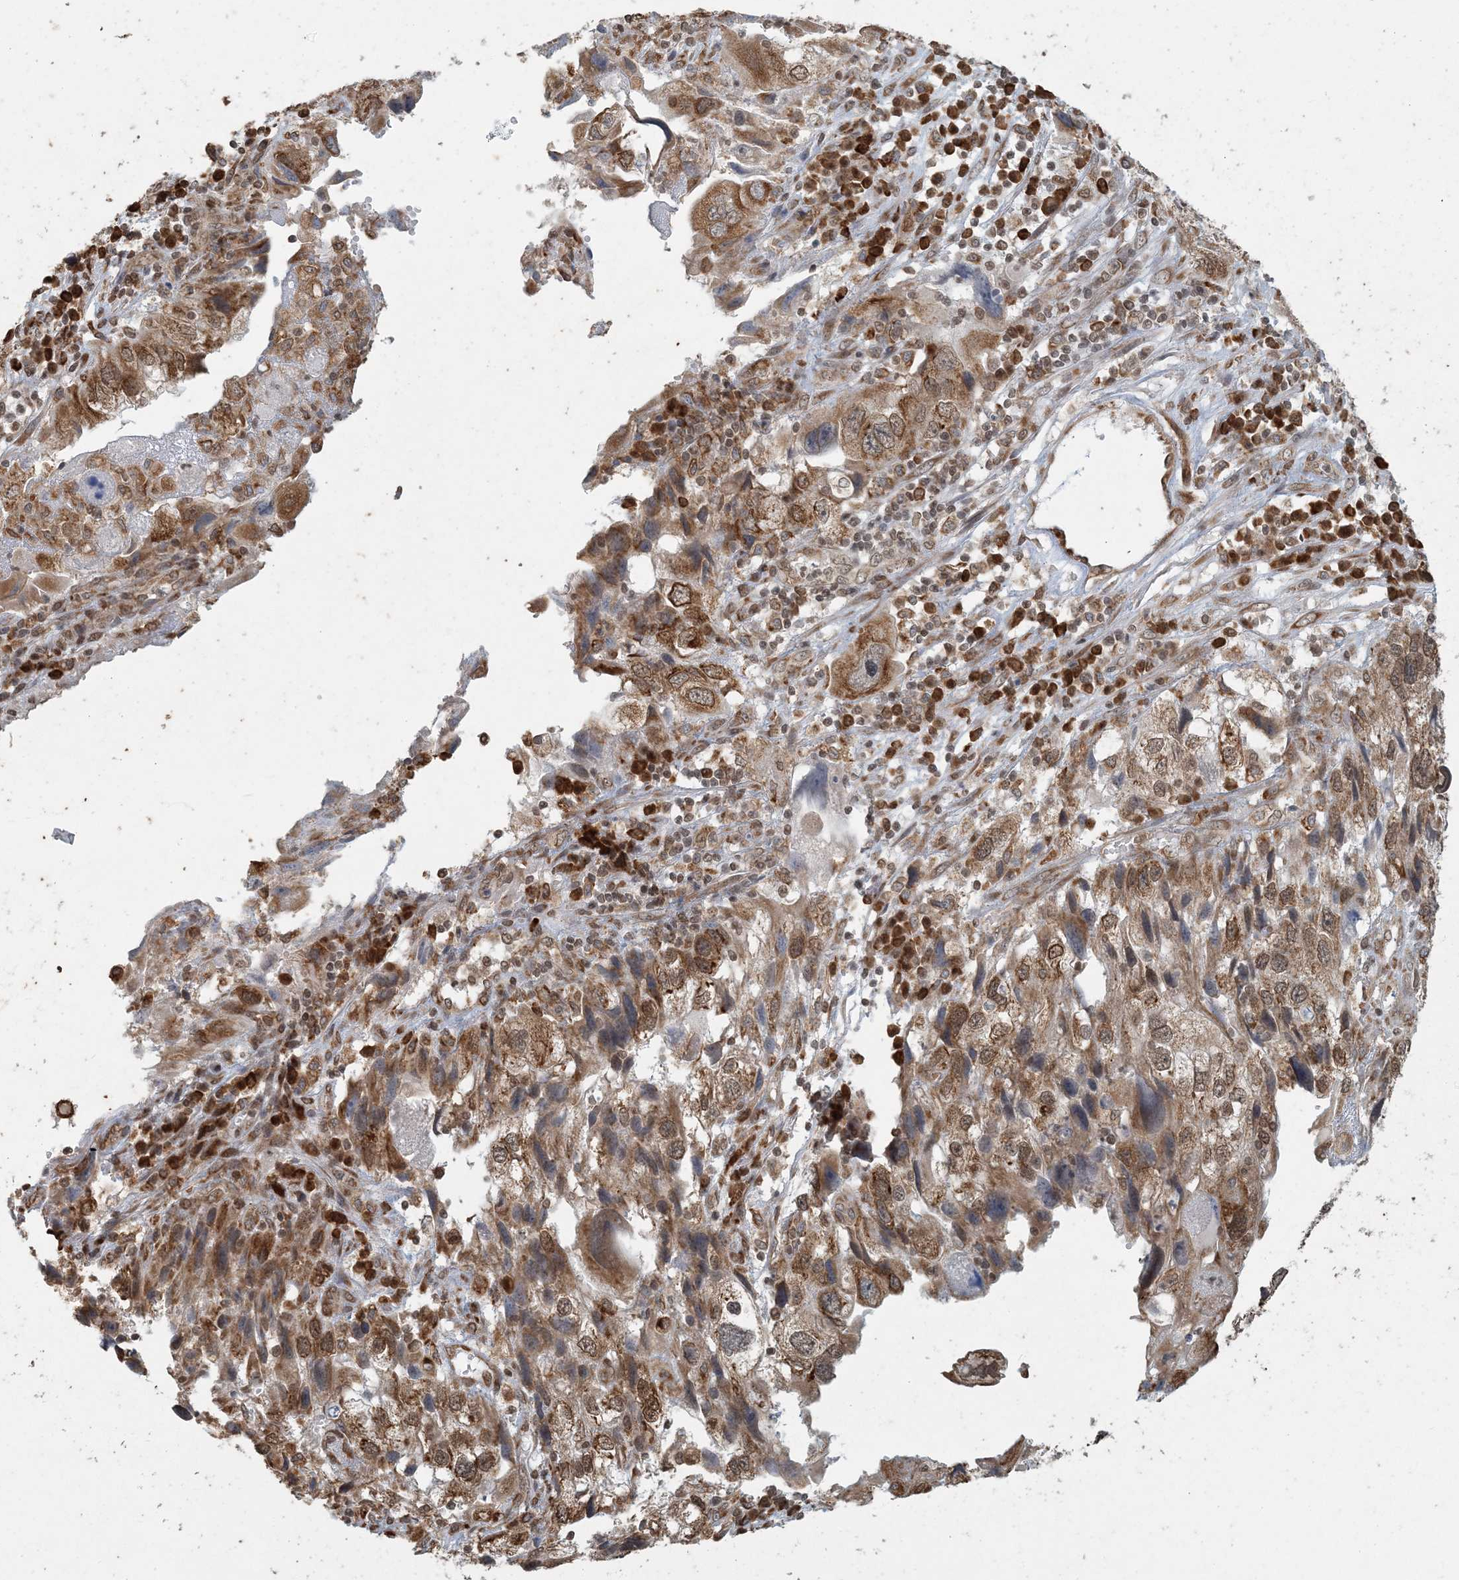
{"staining": {"intensity": "strong", "quantity": ">75%", "location": "cytoplasmic/membranous,nuclear"}, "tissue": "endometrial cancer", "cell_type": "Tumor cells", "image_type": "cancer", "snomed": [{"axis": "morphology", "description": "Adenocarcinoma, NOS"}, {"axis": "topography", "description": "Endometrium"}], "caption": "Immunohistochemical staining of adenocarcinoma (endometrial) displays high levels of strong cytoplasmic/membranous and nuclear protein staining in approximately >75% of tumor cells.", "gene": "AK9", "patient": {"sex": "female", "age": 49}}